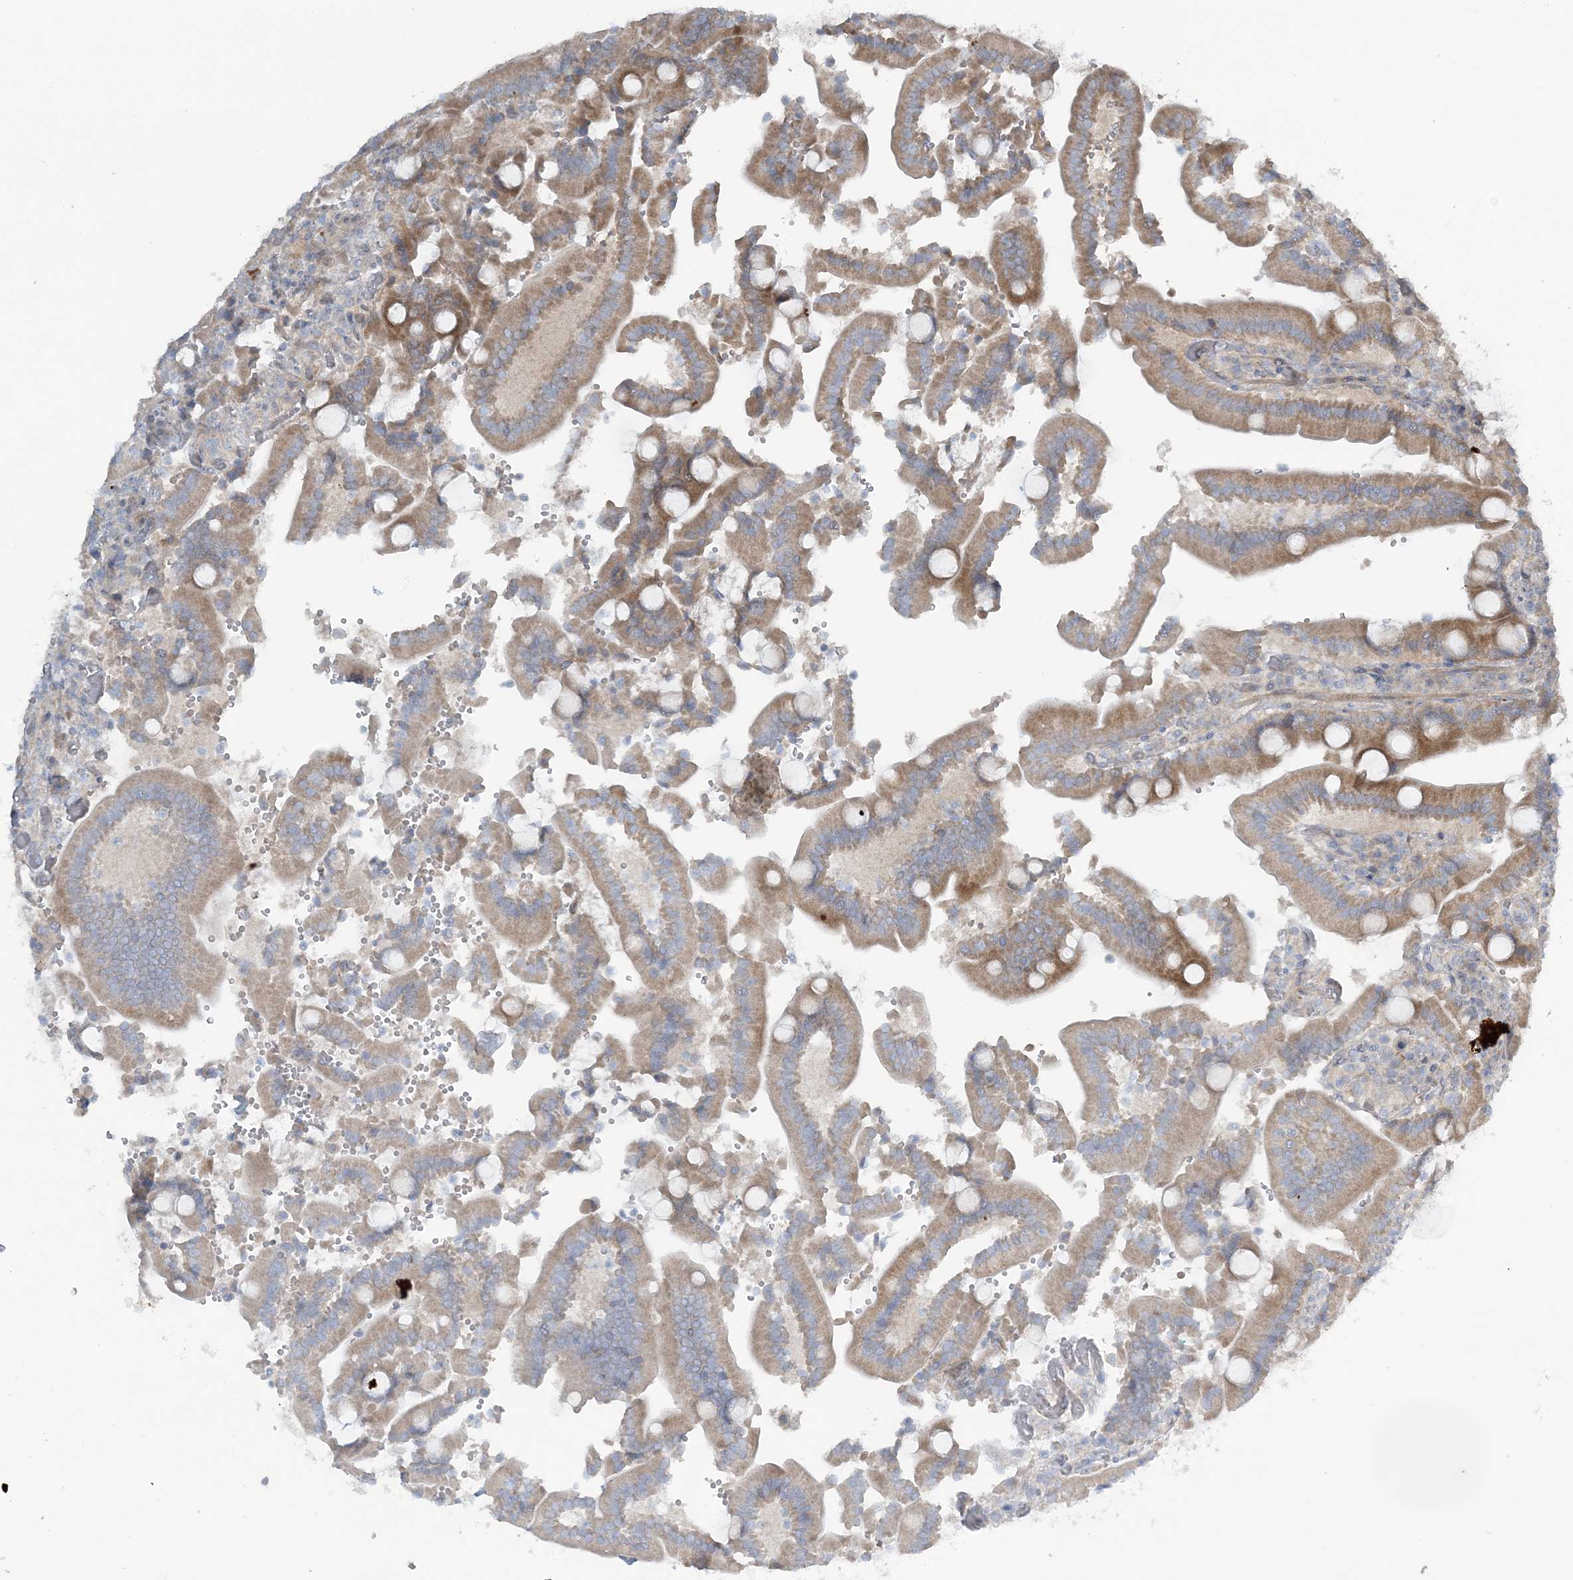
{"staining": {"intensity": "weak", "quantity": ">75%", "location": "cytoplasmic/membranous"}, "tissue": "duodenum", "cell_type": "Glandular cells", "image_type": "normal", "snomed": [{"axis": "morphology", "description": "Normal tissue, NOS"}, {"axis": "topography", "description": "Duodenum"}], "caption": "Weak cytoplasmic/membranous positivity for a protein is identified in approximately >75% of glandular cells of unremarkable duodenum using immunohistochemistry.", "gene": "SLC4A10", "patient": {"sex": "female", "age": 62}}